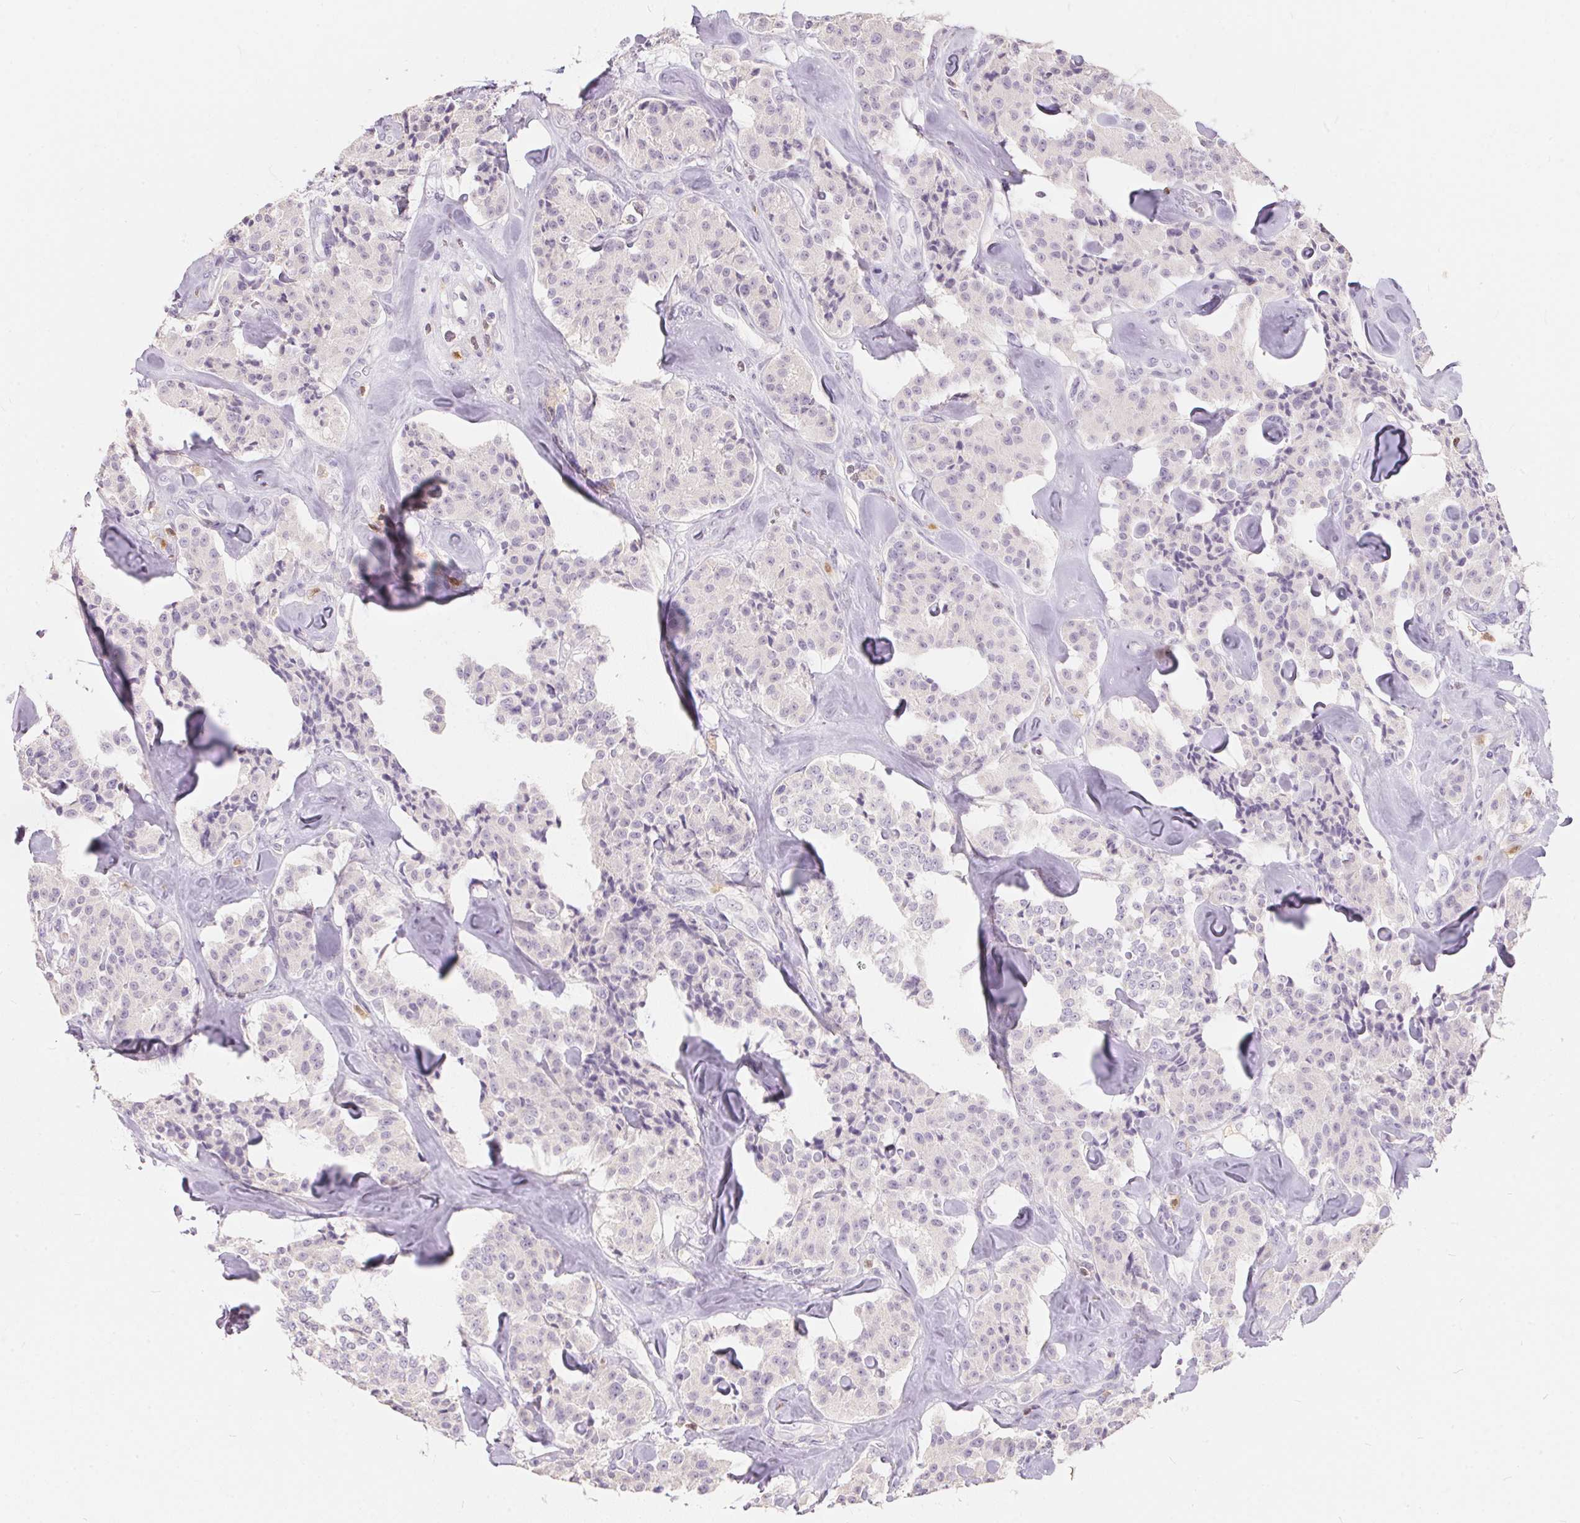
{"staining": {"intensity": "negative", "quantity": "none", "location": "none"}, "tissue": "carcinoid", "cell_type": "Tumor cells", "image_type": "cancer", "snomed": [{"axis": "morphology", "description": "Carcinoid, malignant, NOS"}, {"axis": "topography", "description": "Pancreas"}], "caption": "Immunohistochemistry micrograph of neoplastic tissue: human malignant carcinoid stained with DAB exhibits no significant protein expression in tumor cells. The staining is performed using DAB brown chromogen with nuclei counter-stained in using hematoxylin.", "gene": "SERPINB1", "patient": {"sex": "male", "age": 41}}